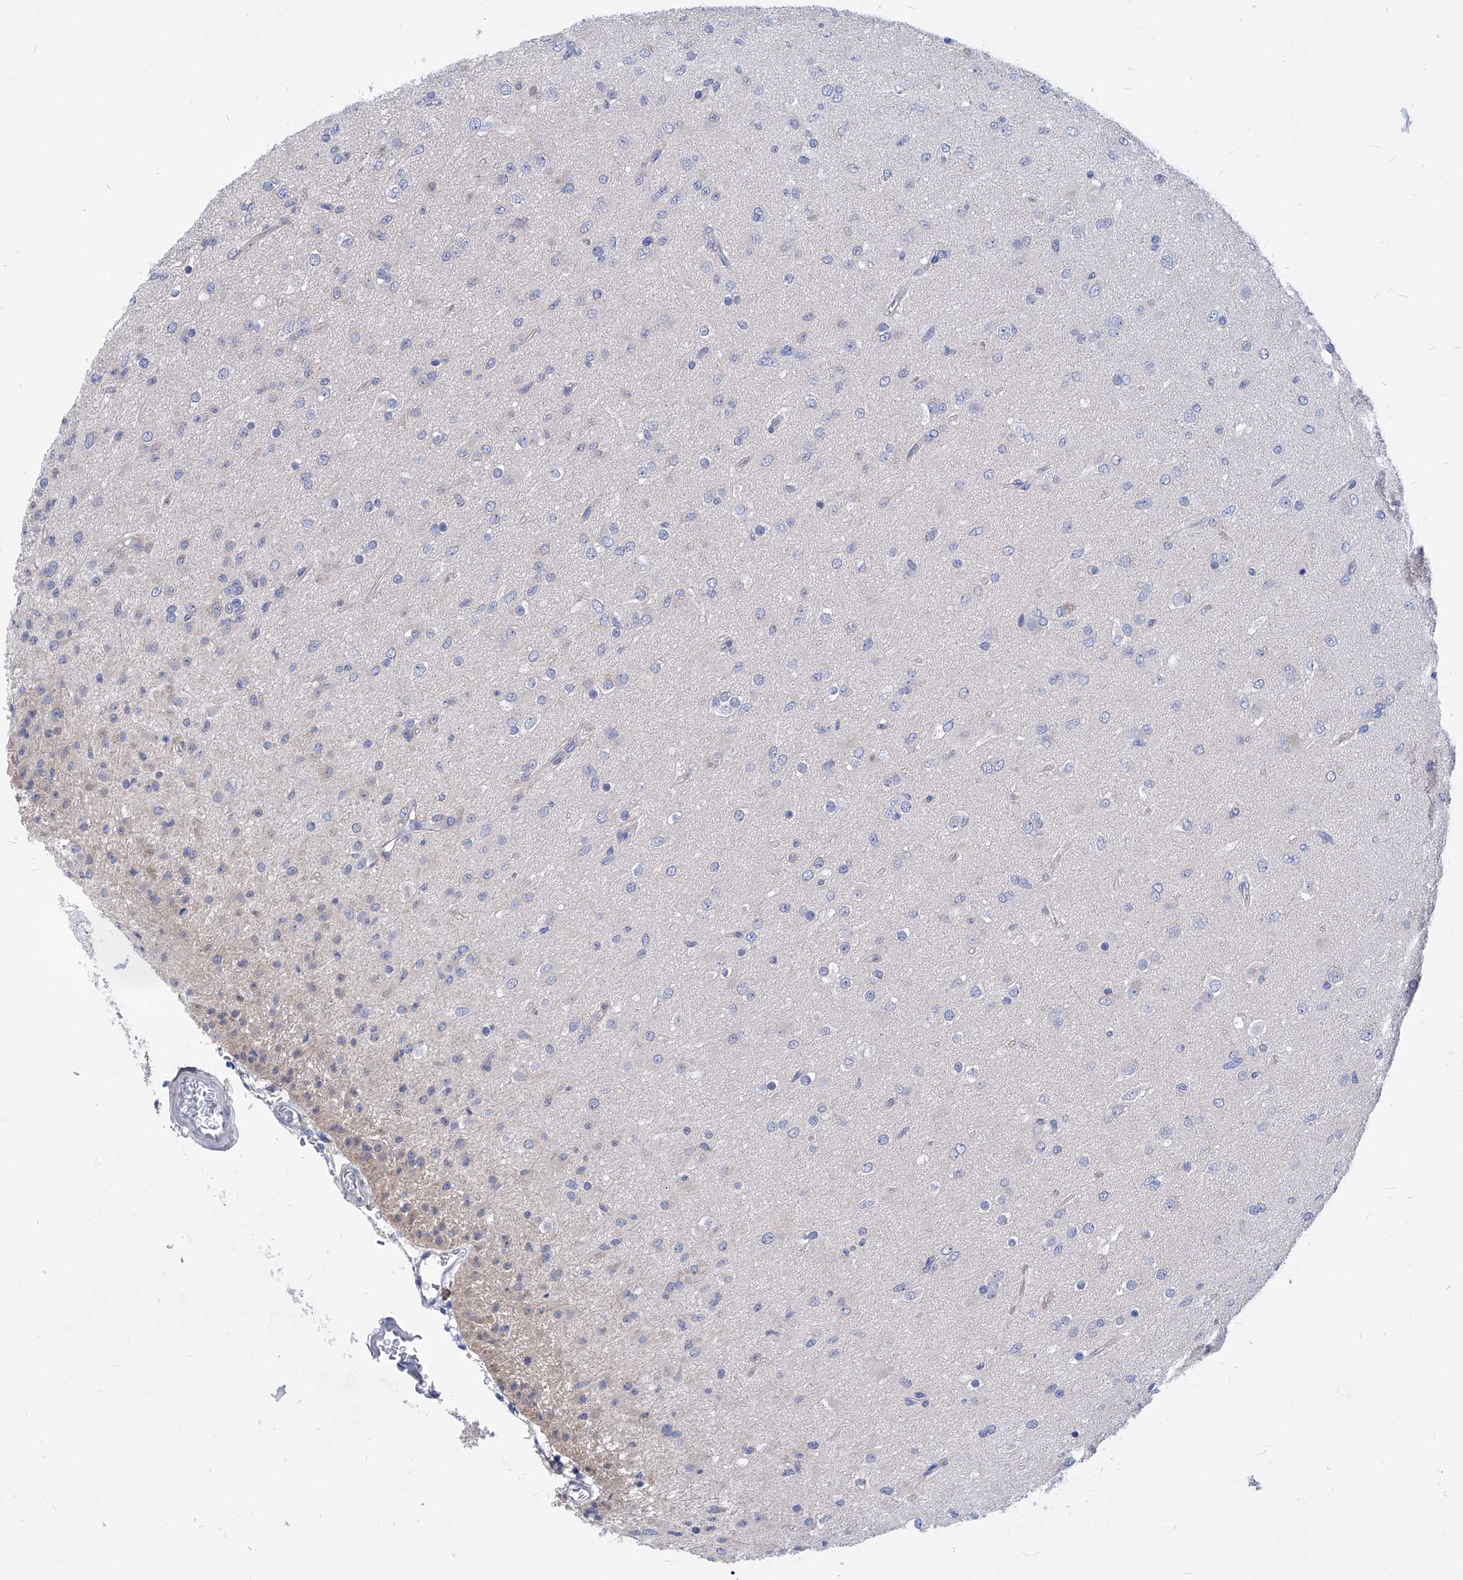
{"staining": {"intensity": "negative", "quantity": "none", "location": "none"}, "tissue": "glioma", "cell_type": "Tumor cells", "image_type": "cancer", "snomed": [{"axis": "morphology", "description": "Glioma, malignant, Low grade"}, {"axis": "topography", "description": "Brain"}], "caption": "Tumor cells are negative for protein expression in human malignant glioma (low-grade). (DAB immunohistochemistry, high magnification).", "gene": "XPNPEP1", "patient": {"sex": "male", "age": 65}}